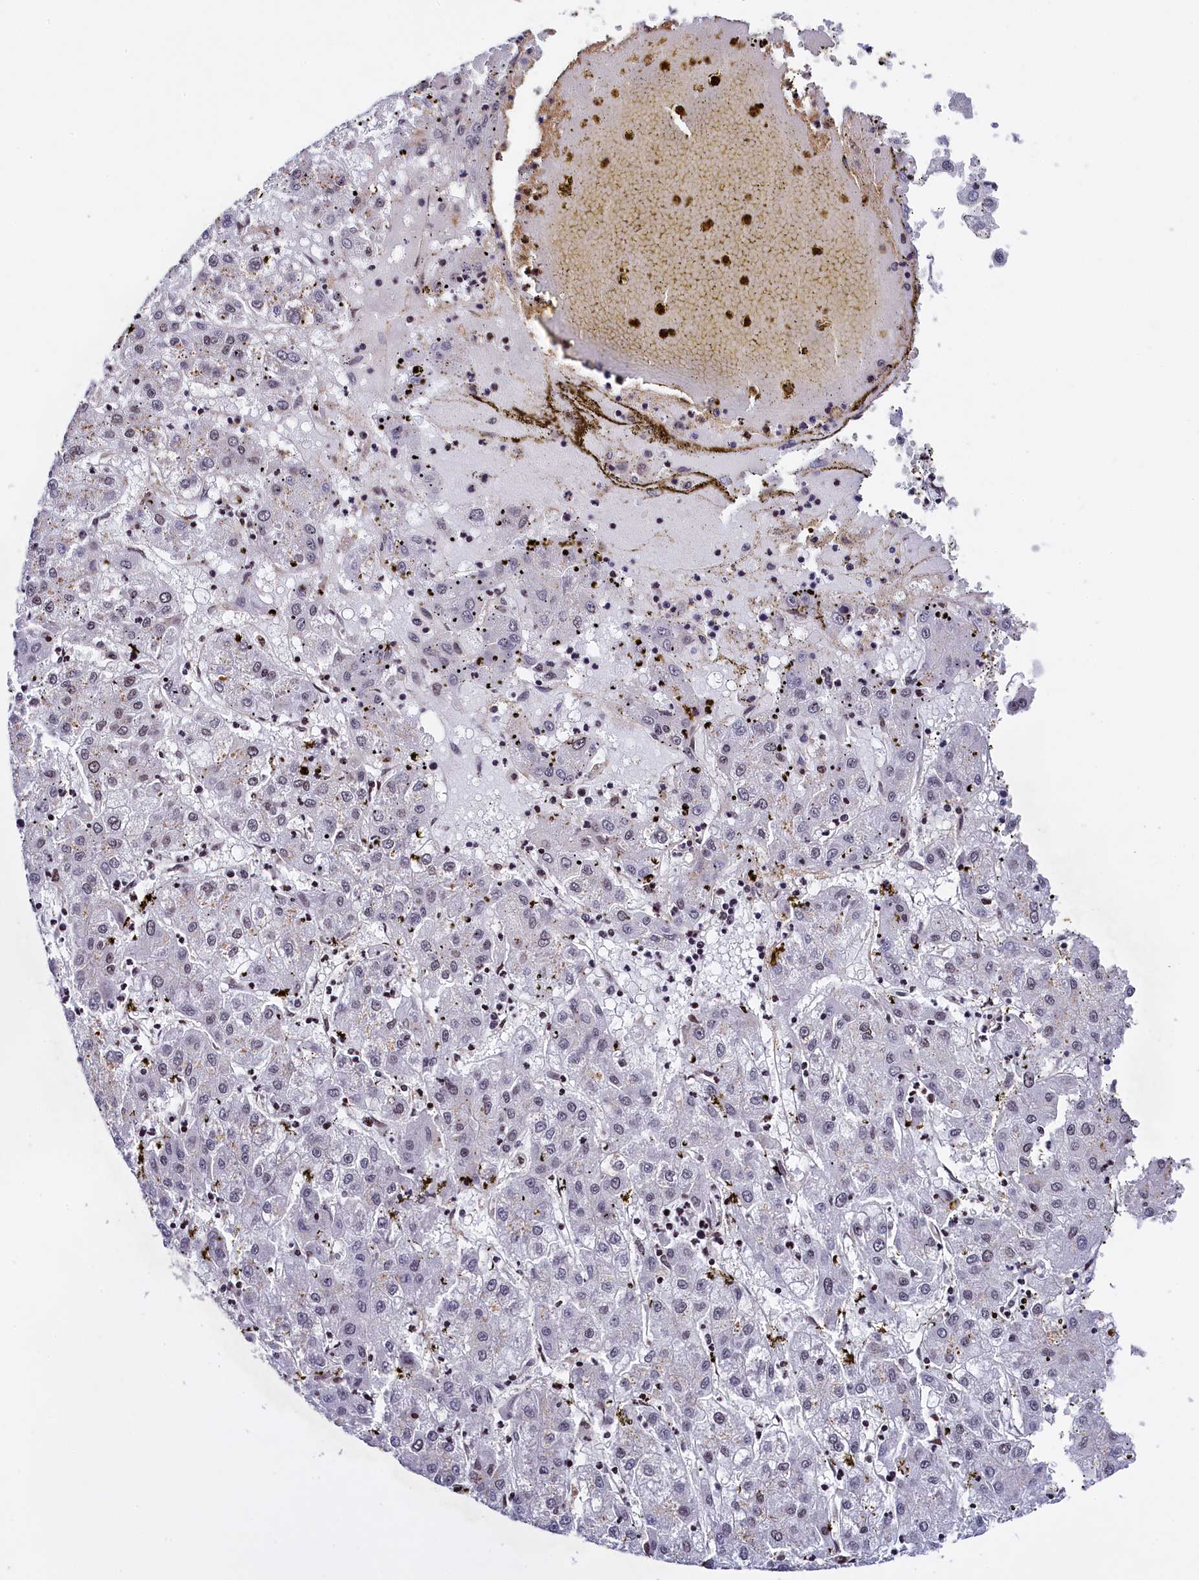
{"staining": {"intensity": "negative", "quantity": "none", "location": "none"}, "tissue": "liver cancer", "cell_type": "Tumor cells", "image_type": "cancer", "snomed": [{"axis": "morphology", "description": "Carcinoma, Hepatocellular, NOS"}, {"axis": "topography", "description": "Liver"}], "caption": "Tumor cells show no significant expression in liver cancer.", "gene": "TGDS", "patient": {"sex": "male", "age": 72}}